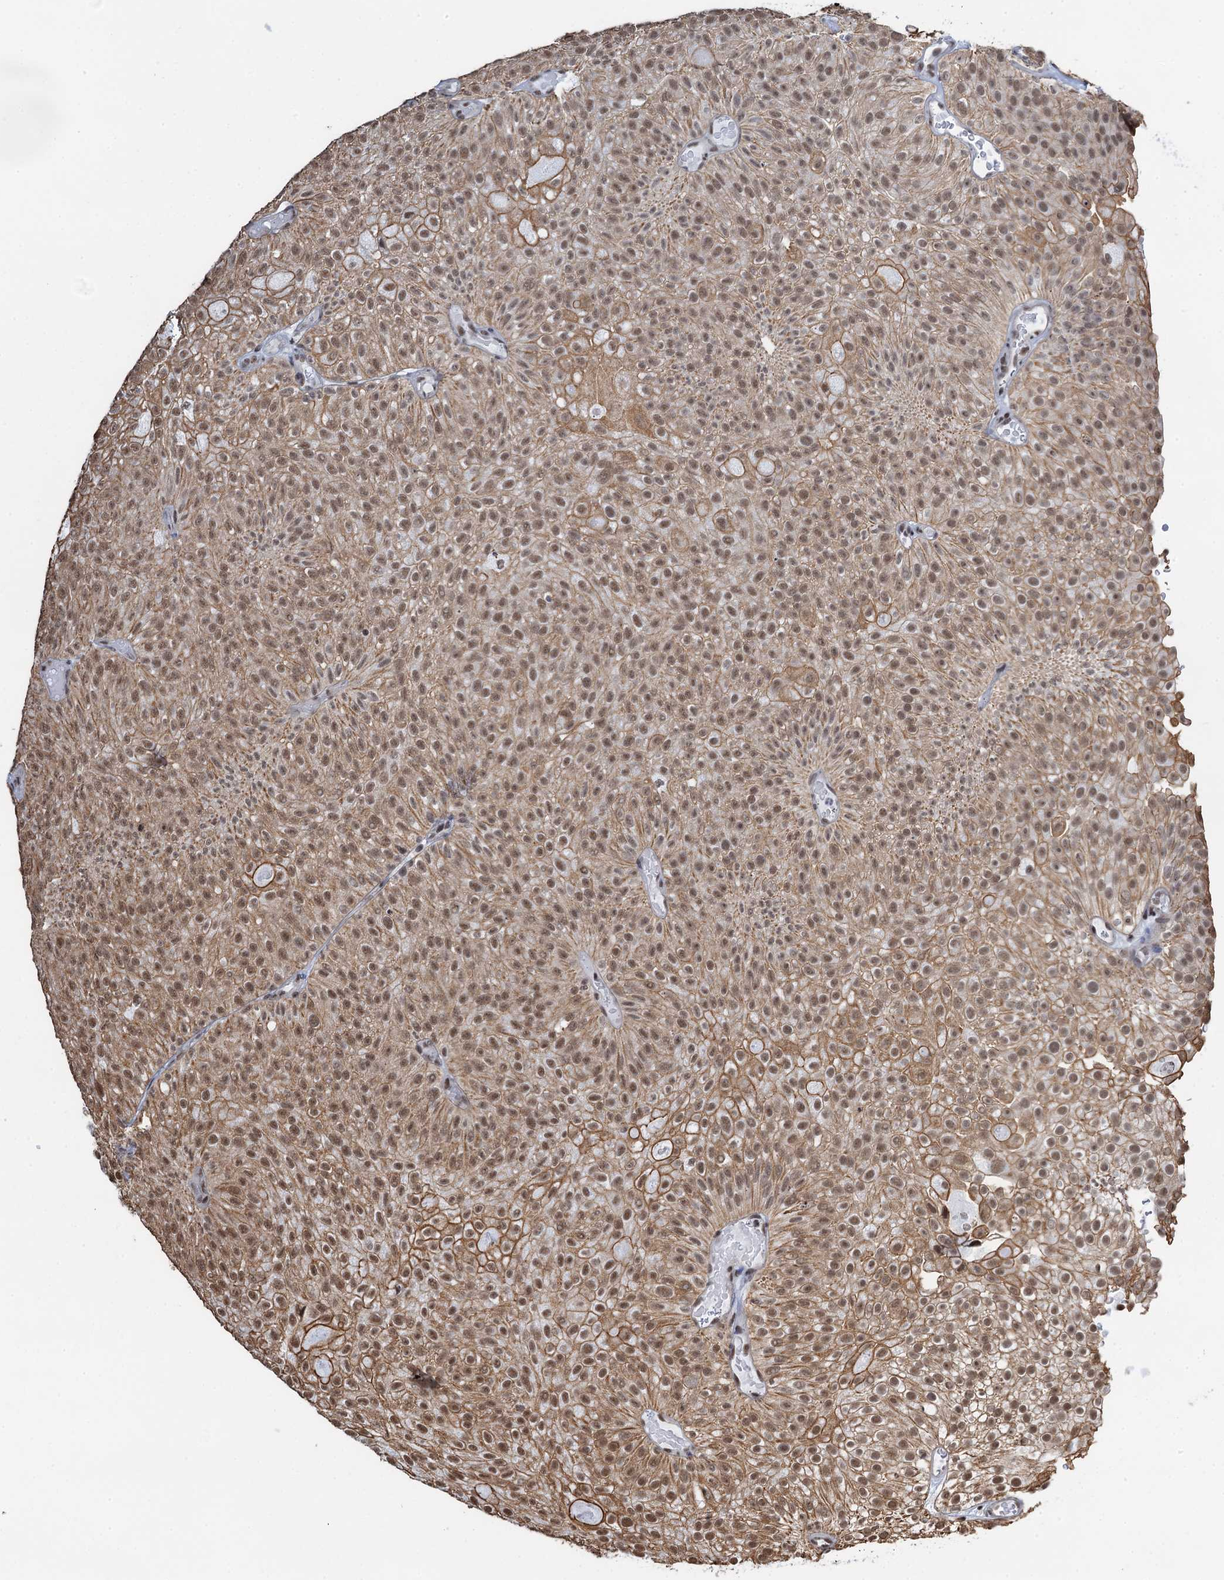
{"staining": {"intensity": "moderate", "quantity": ">75%", "location": "cytoplasmic/membranous,nuclear"}, "tissue": "urothelial cancer", "cell_type": "Tumor cells", "image_type": "cancer", "snomed": [{"axis": "morphology", "description": "Urothelial carcinoma, Low grade"}, {"axis": "topography", "description": "Urinary bladder"}], "caption": "The immunohistochemical stain highlights moderate cytoplasmic/membranous and nuclear positivity in tumor cells of urothelial carcinoma (low-grade) tissue. The protein of interest is stained brown, and the nuclei are stained in blue (DAB IHC with brightfield microscopy, high magnification).", "gene": "ZNF609", "patient": {"sex": "male", "age": 78}}